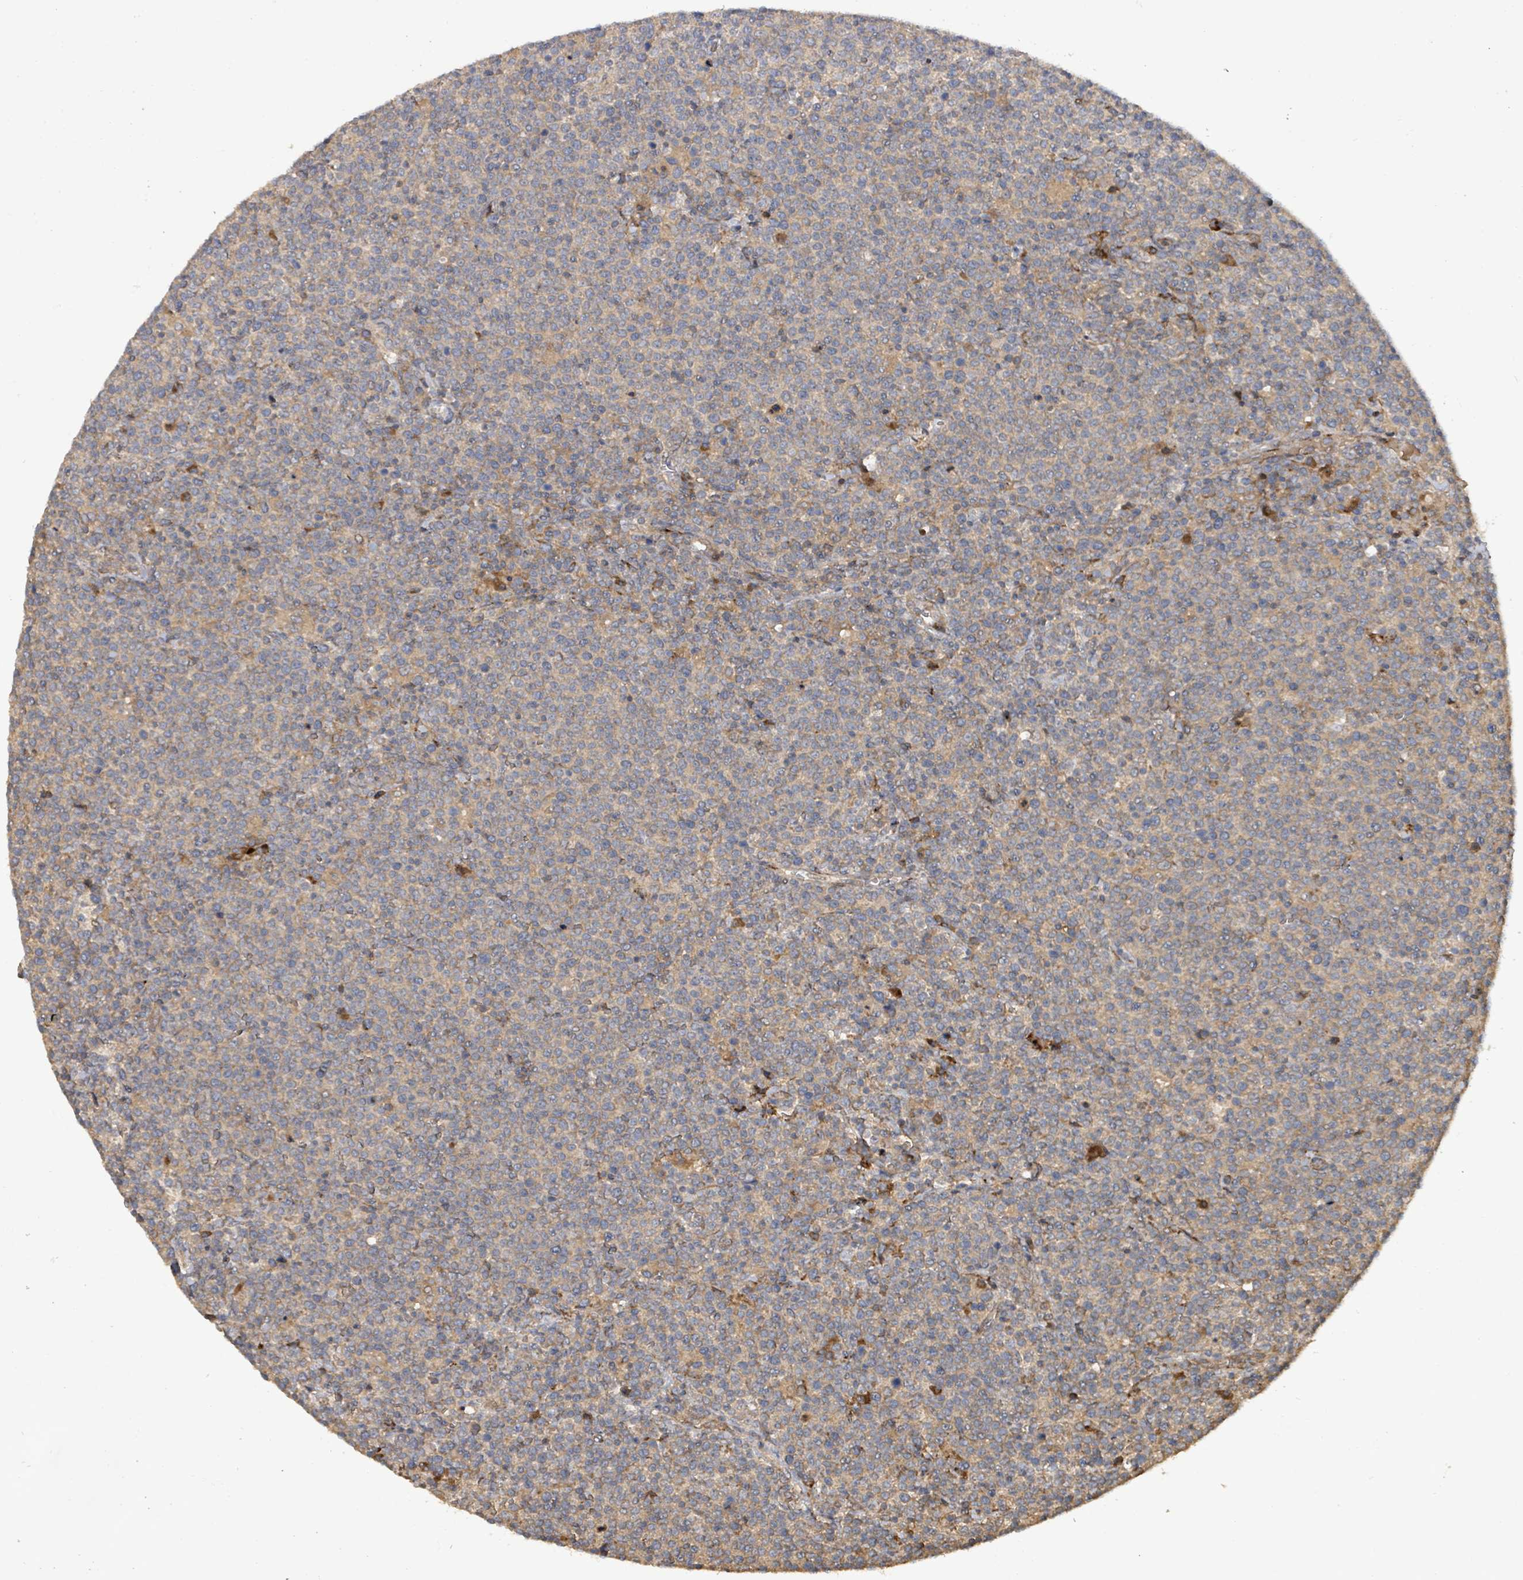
{"staining": {"intensity": "weak", "quantity": ">75%", "location": "cytoplasmic/membranous"}, "tissue": "lymphoma", "cell_type": "Tumor cells", "image_type": "cancer", "snomed": [{"axis": "morphology", "description": "Malignant lymphoma, non-Hodgkin's type, High grade"}, {"axis": "topography", "description": "Lymph node"}], "caption": "Immunohistochemistry (IHC) of high-grade malignant lymphoma, non-Hodgkin's type shows low levels of weak cytoplasmic/membranous staining in approximately >75% of tumor cells.", "gene": "STARD4", "patient": {"sex": "male", "age": 61}}